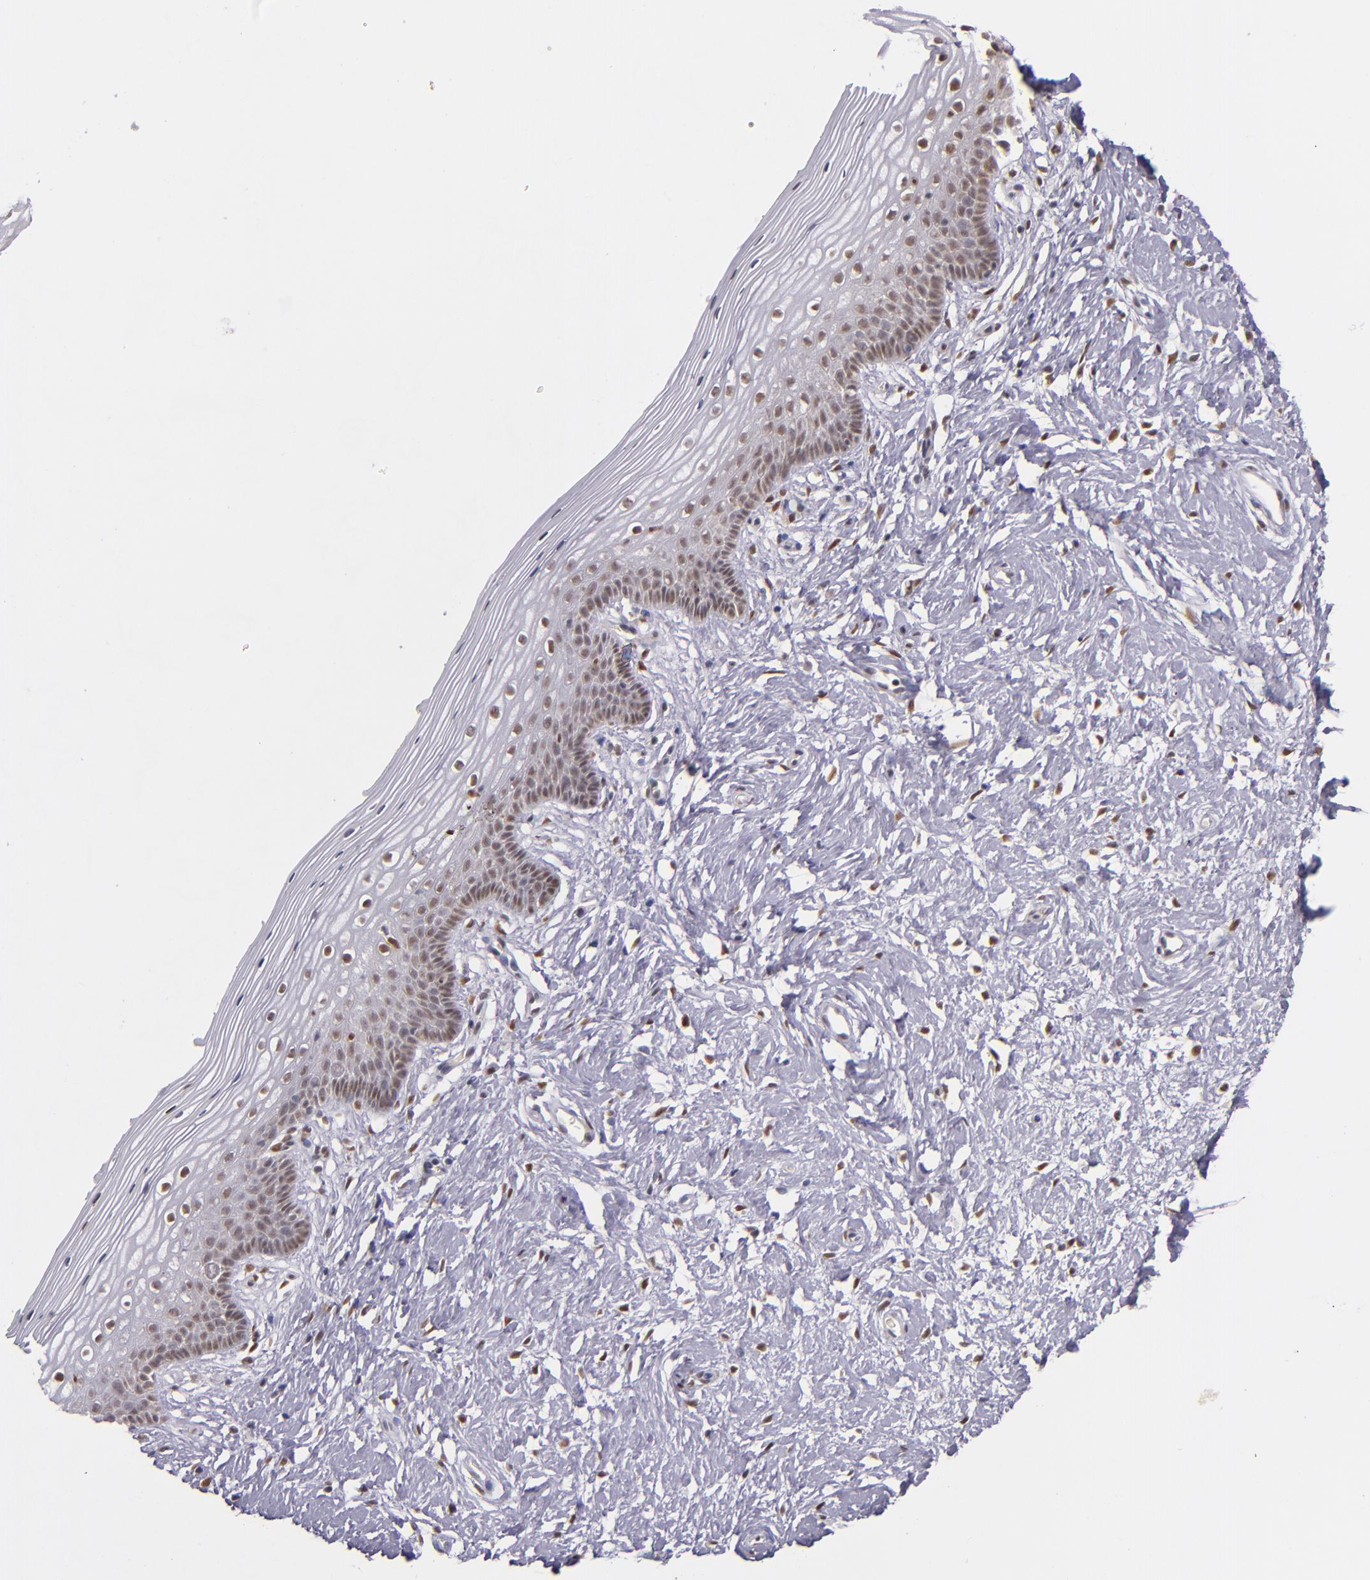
{"staining": {"intensity": "weak", "quantity": "25%-75%", "location": "nuclear"}, "tissue": "vagina", "cell_type": "Squamous epithelial cells", "image_type": "normal", "snomed": [{"axis": "morphology", "description": "Normal tissue, NOS"}, {"axis": "topography", "description": "Vagina"}], "caption": "Vagina stained with IHC displays weak nuclear positivity in approximately 25%-75% of squamous epithelial cells. (Stains: DAB in brown, nuclei in blue, Microscopy: brightfield microscopy at high magnification).", "gene": "NCOR2", "patient": {"sex": "female", "age": 46}}